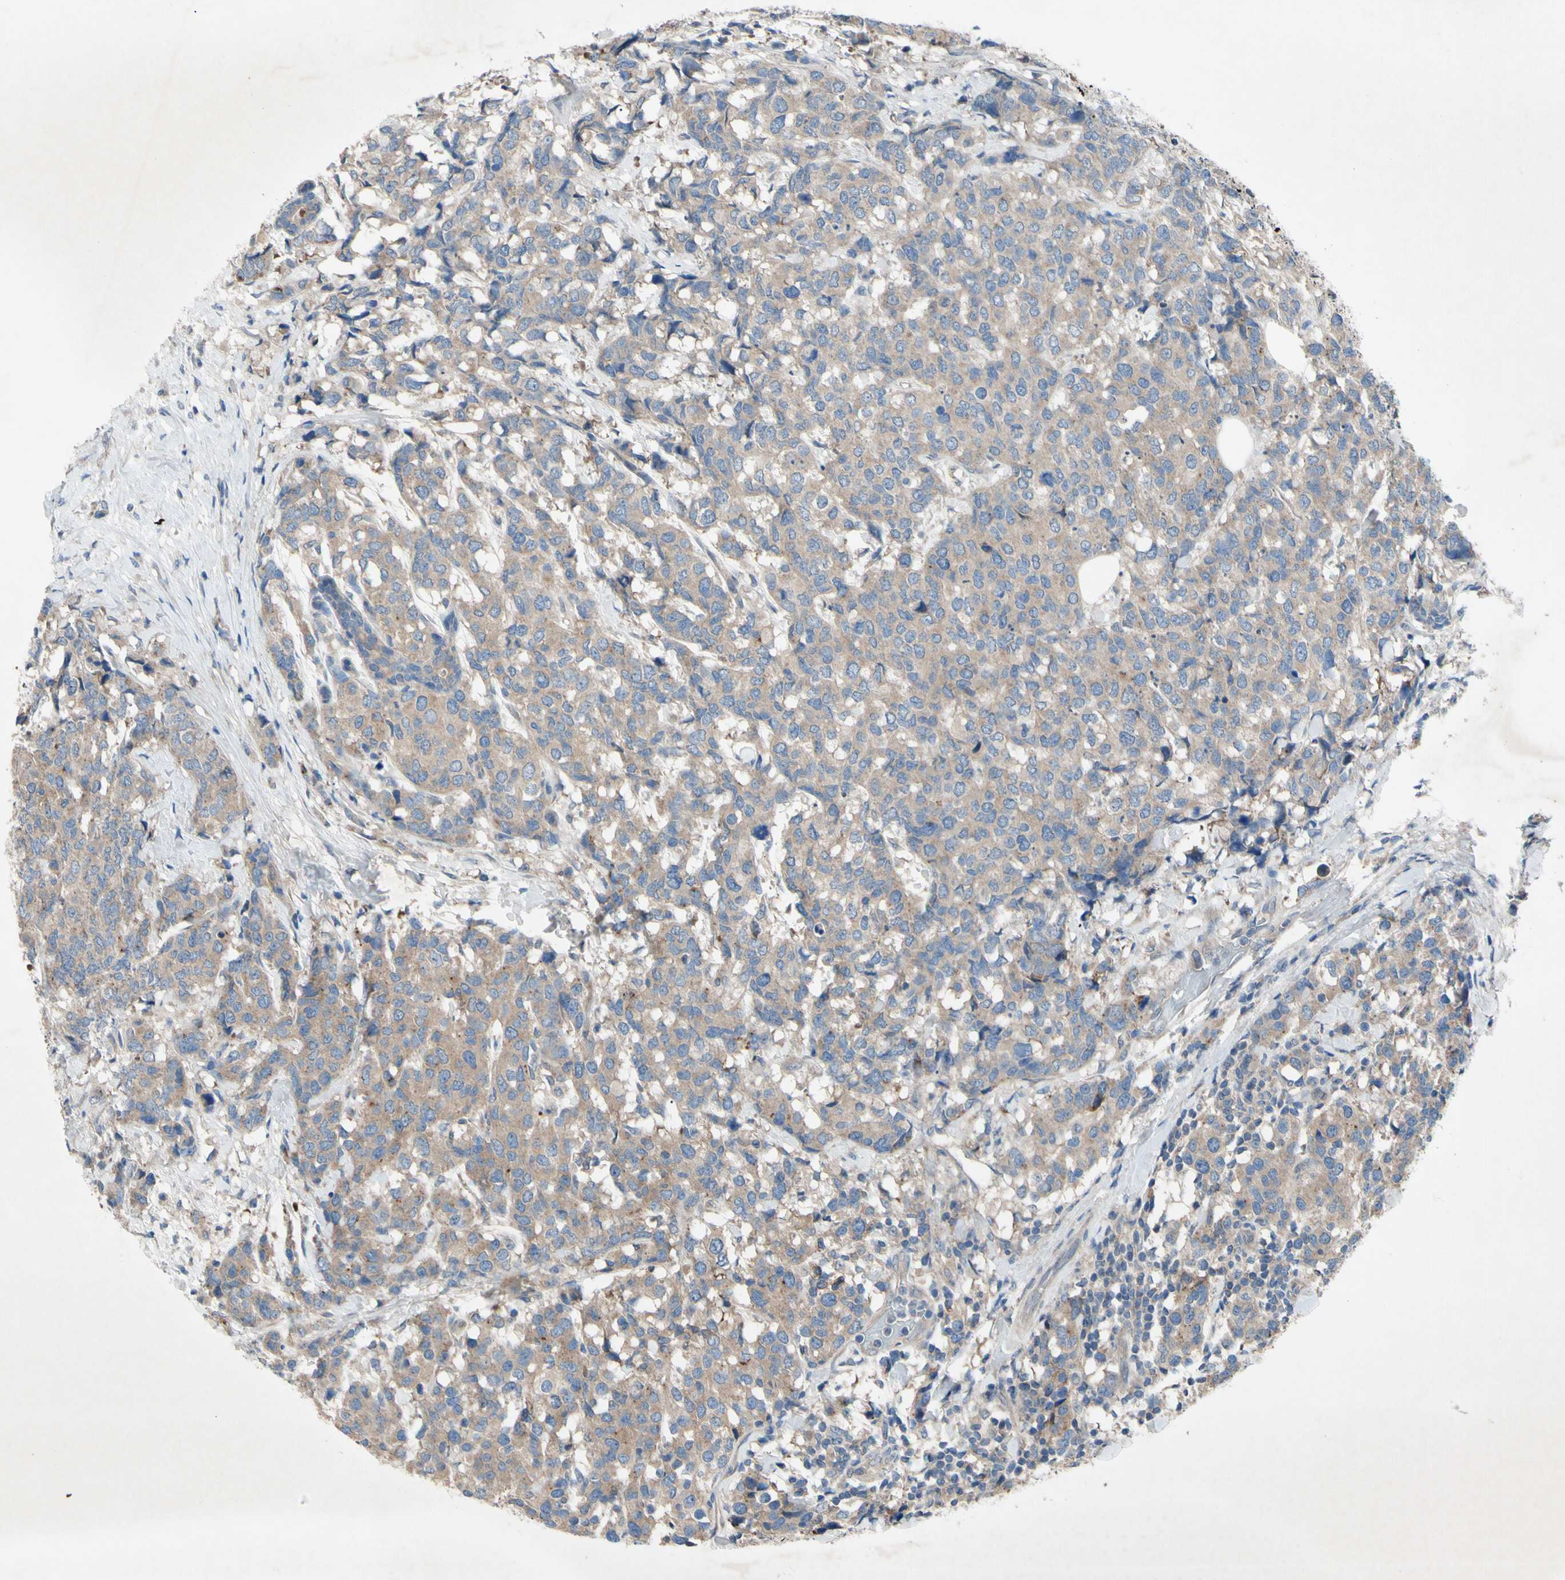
{"staining": {"intensity": "moderate", "quantity": ">75%", "location": "cytoplasmic/membranous"}, "tissue": "breast cancer", "cell_type": "Tumor cells", "image_type": "cancer", "snomed": [{"axis": "morphology", "description": "Lobular carcinoma"}, {"axis": "topography", "description": "Breast"}], "caption": "Protein expression analysis of human breast cancer reveals moderate cytoplasmic/membranous staining in about >75% of tumor cells.", "gene": "HILPDA", "patient": {"sex": "female", "age": 59}}